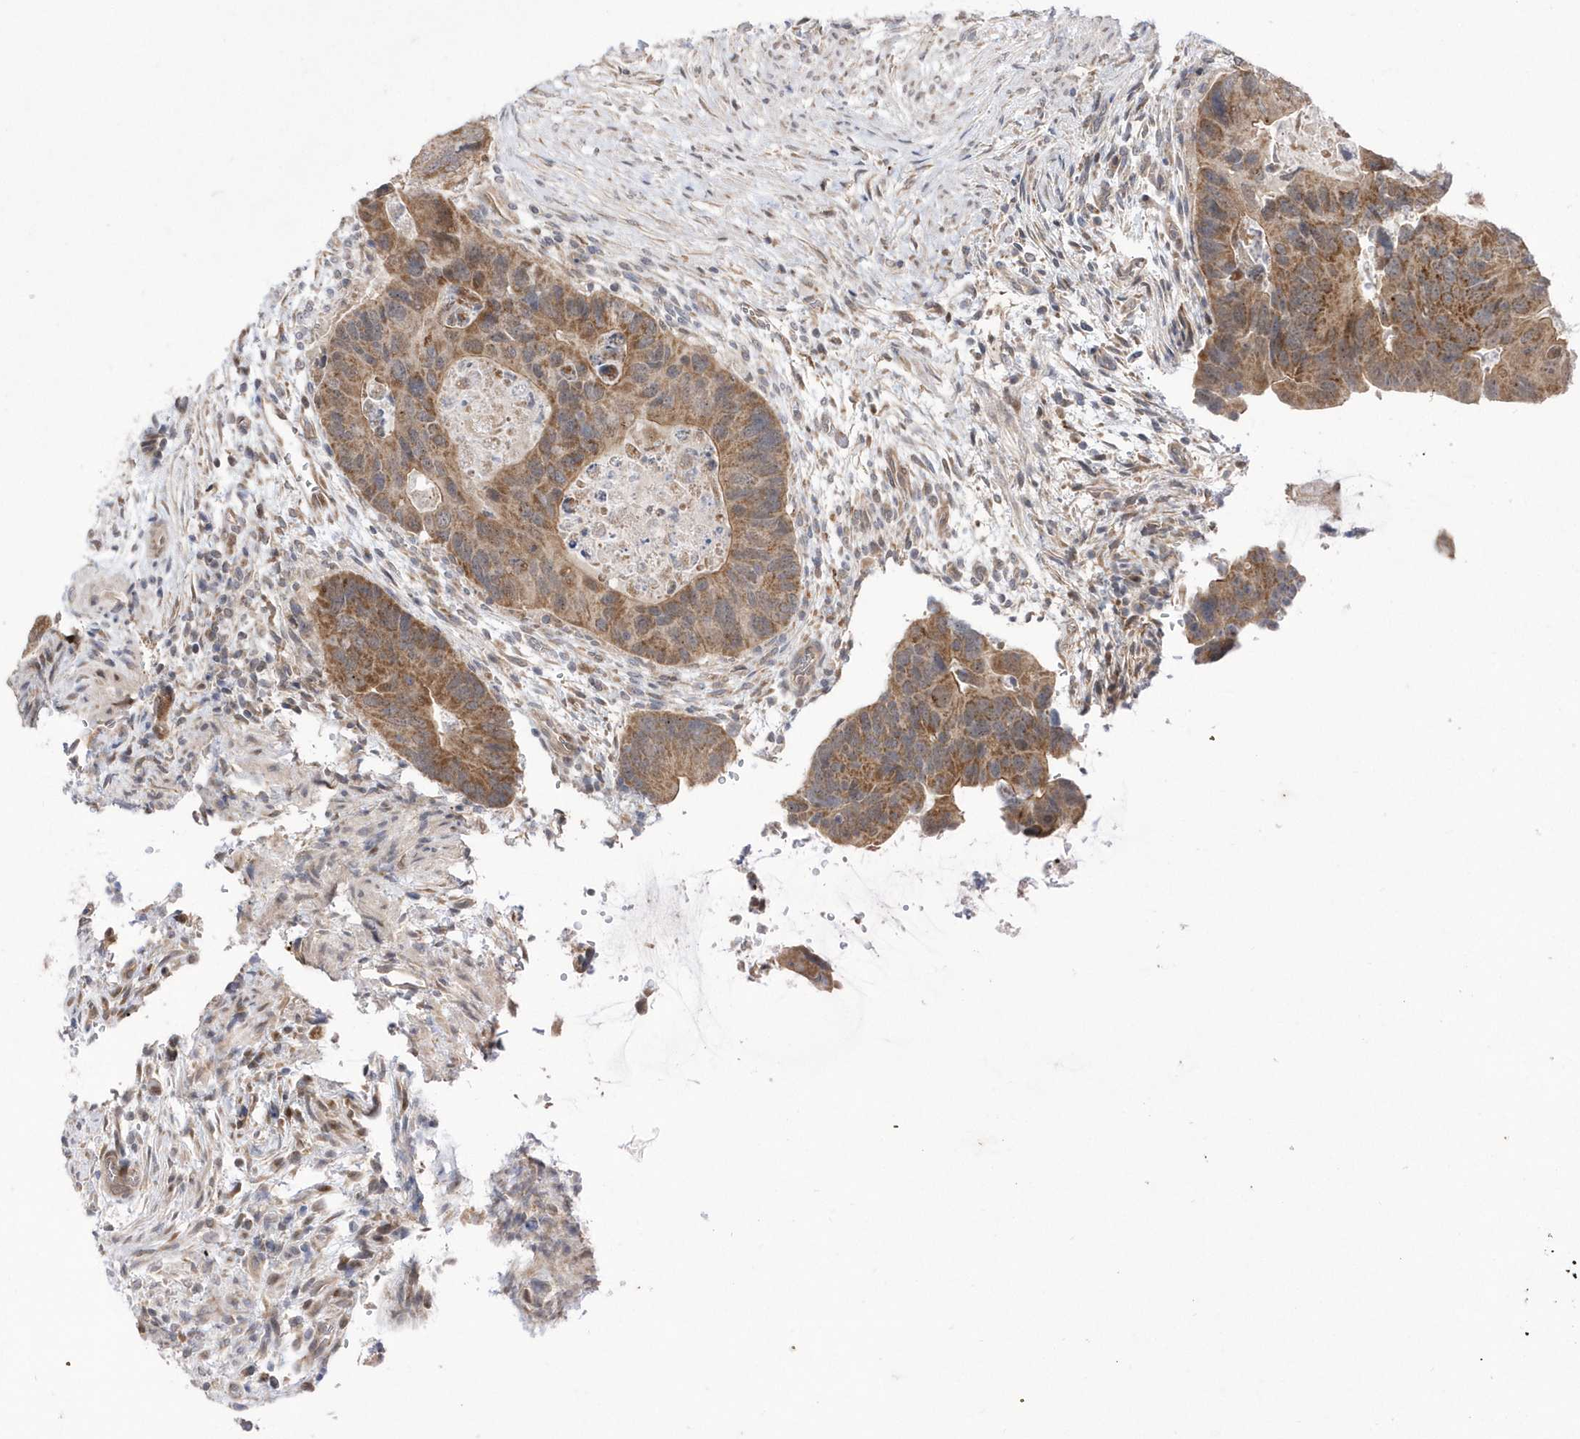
{"staining": {"intensity": "moderate", "quantity": ">75%", "location": "cytoplasmic/membranous"}, "tissue": "colorectal cancer", "cell_type": "Tumor cells", "image_type": "cancer", "snomed": [{"axis": "morphology", "description": "Adenocarcinoma, NOS"}, {"axis": "topography", "description": "Rectum"}], "caption": "This is an image of IHC staining of colorectal adenocarcinoma, which shows moderate positivity in the cytoplasmic/membranous of tumor cells.", "gene": "DALRD3", "patient": {"sex": "male", "age": 63}}